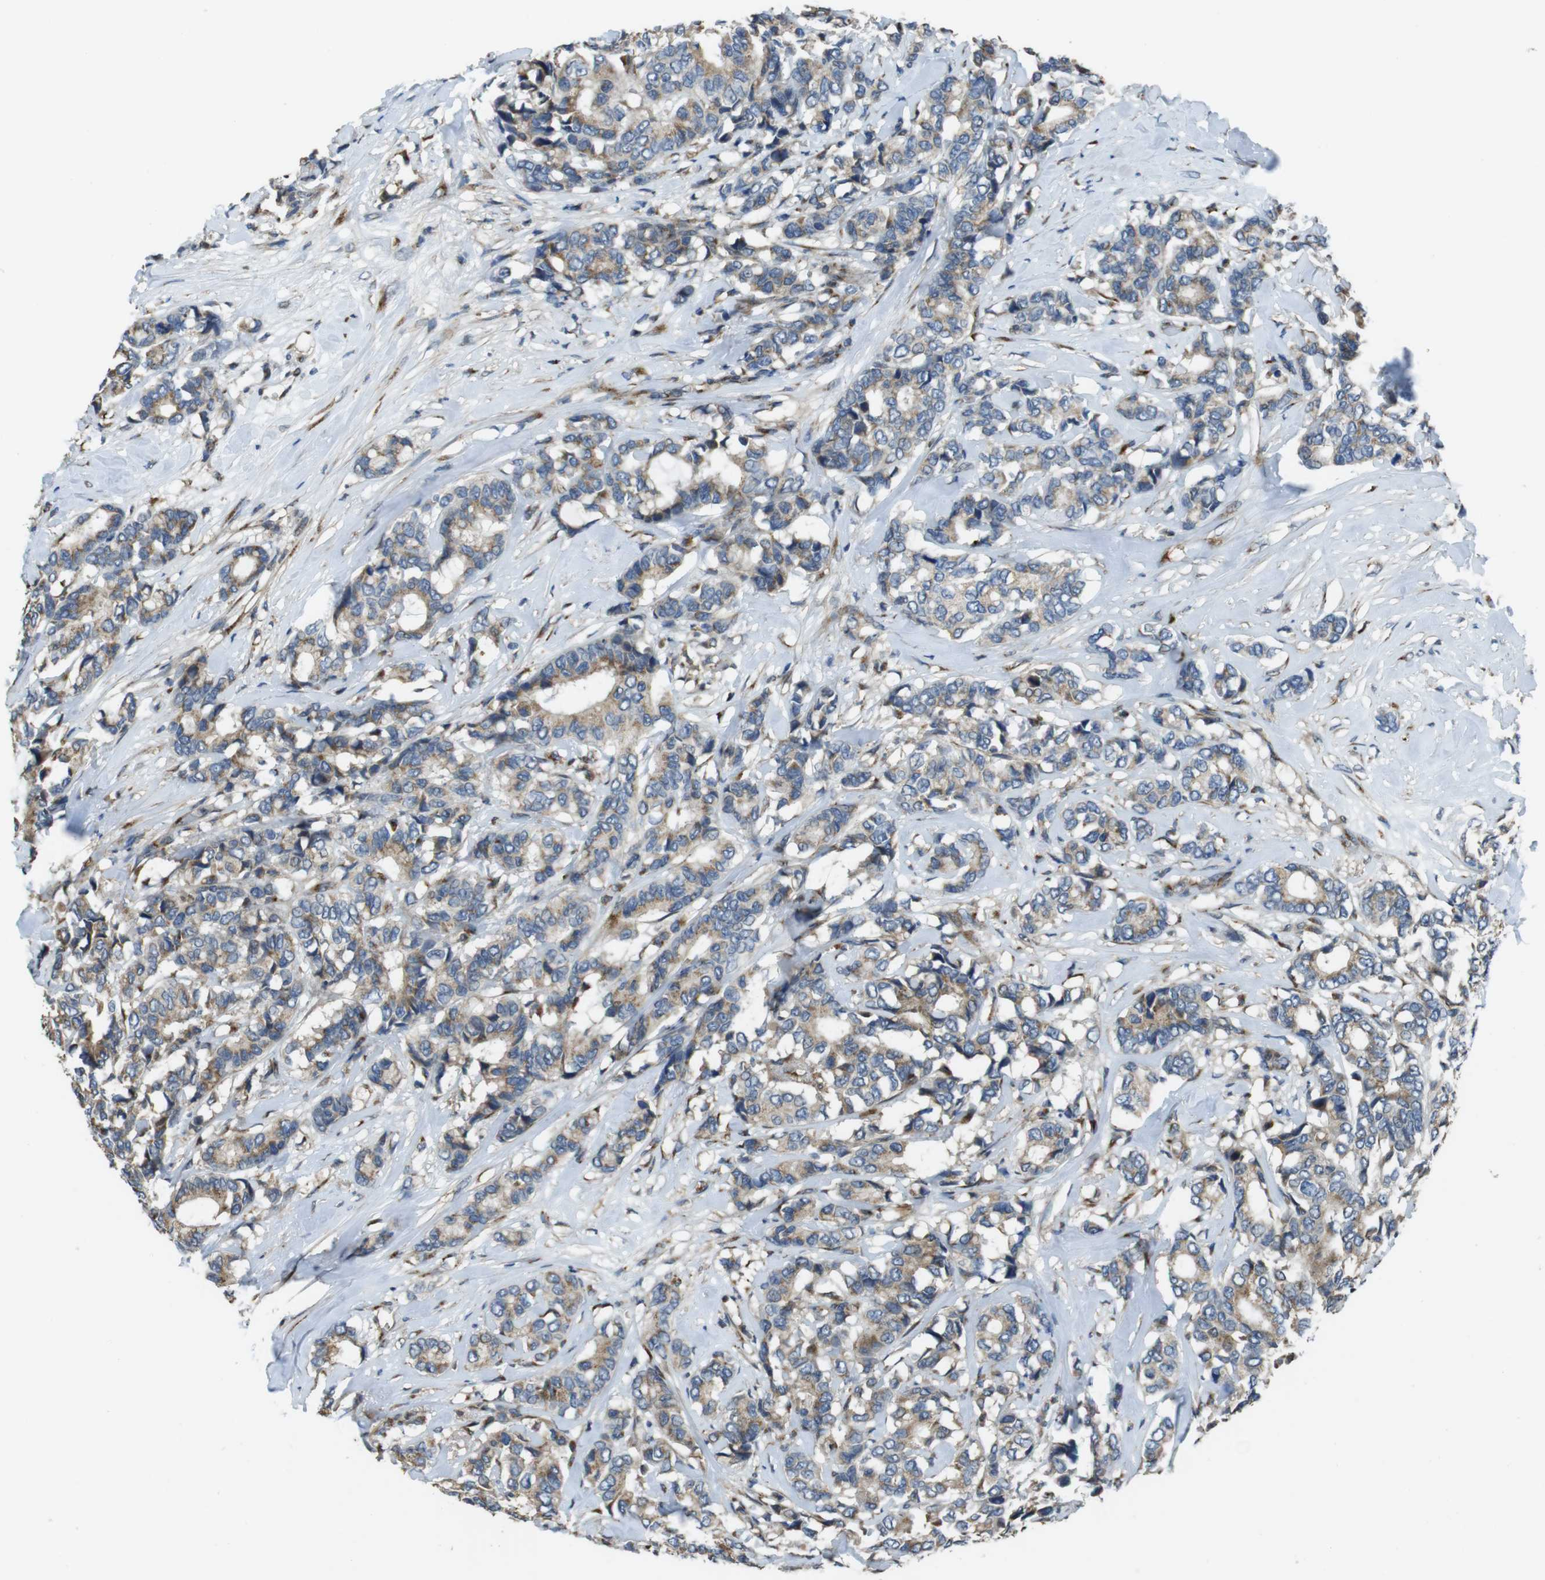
{"staining": {"intensity": "moderate", "quantity": "25%-75%", "location": "cytoplasmic/membranous"}, "tissue": "breast cancer", "cell_type": "Tumor cells", "image_type": "cancer", "snomed": [{"axis": "morphology", "description": "Duct carcinoma"}, {"axis": "topography", "description": "Breast"}], "caption": "A brown stain labels moderate cytoplasmic/membranous expression of a protein in intraductal carcinoma (breast) tumor cells. (DAB = brown stain, brightfield microscopy at high magnification).", "gene": "RAB6A", "patient": {"sex": "female", "age": 87}}